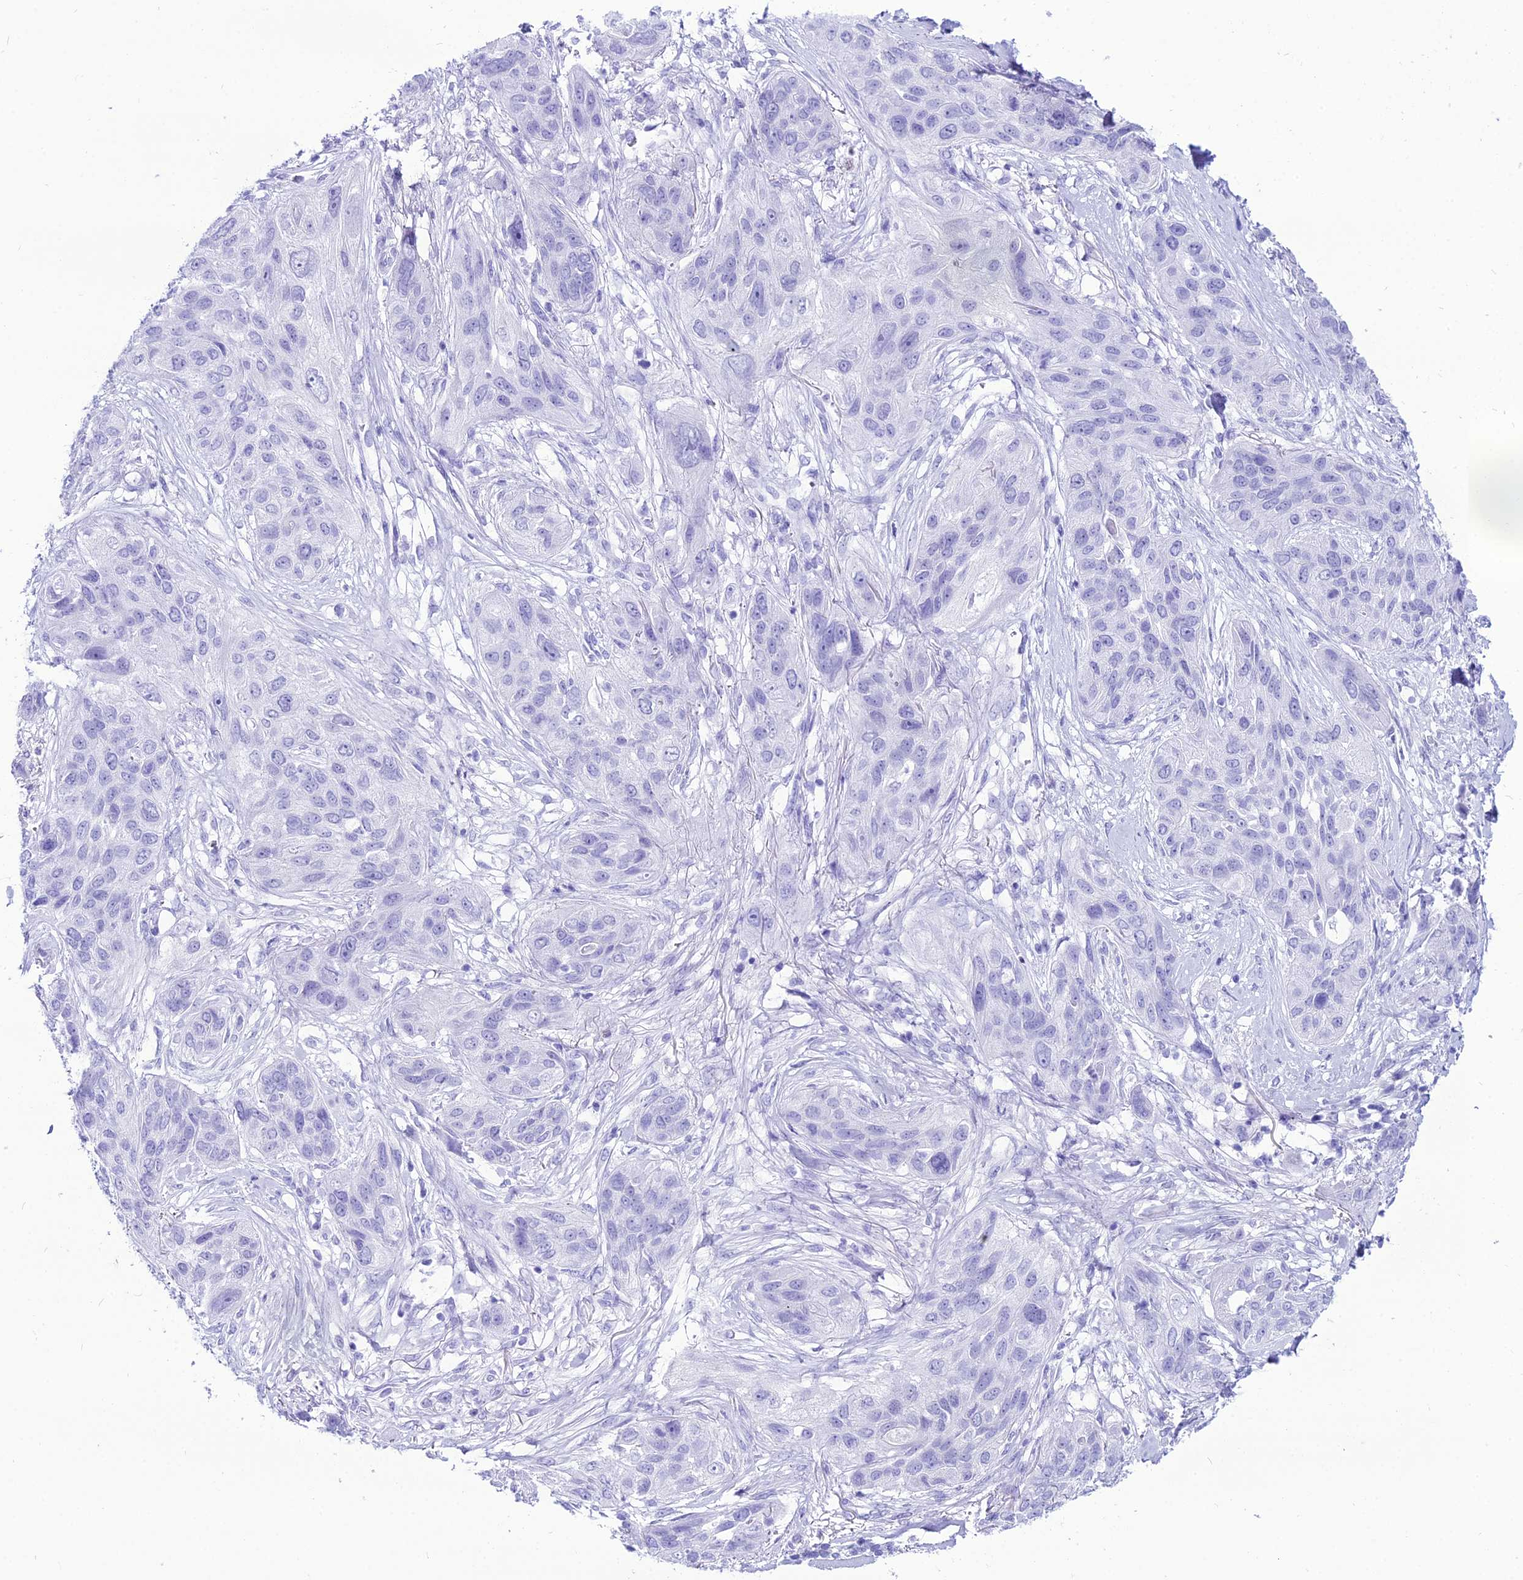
{"staining": {"intensity": "negative", "quantity": "none", "location": "none"}, "tissue": "lung cancer", "cell_type": "Tumor cells", "image_type": "cancer", "snomed": [{"axis": "morphology", "description": "Squamous cell carcinoma, NOS"}, {"axis": "topography", "description": "Lung"}], "caption": "DAB (3,3'-diaminobenzidine) immunohistochemical staining of lung cancer reveals no significant expression in tumor cells.", "gene": "PNMA5", "patient": {"sex": "female", "age": 70}}